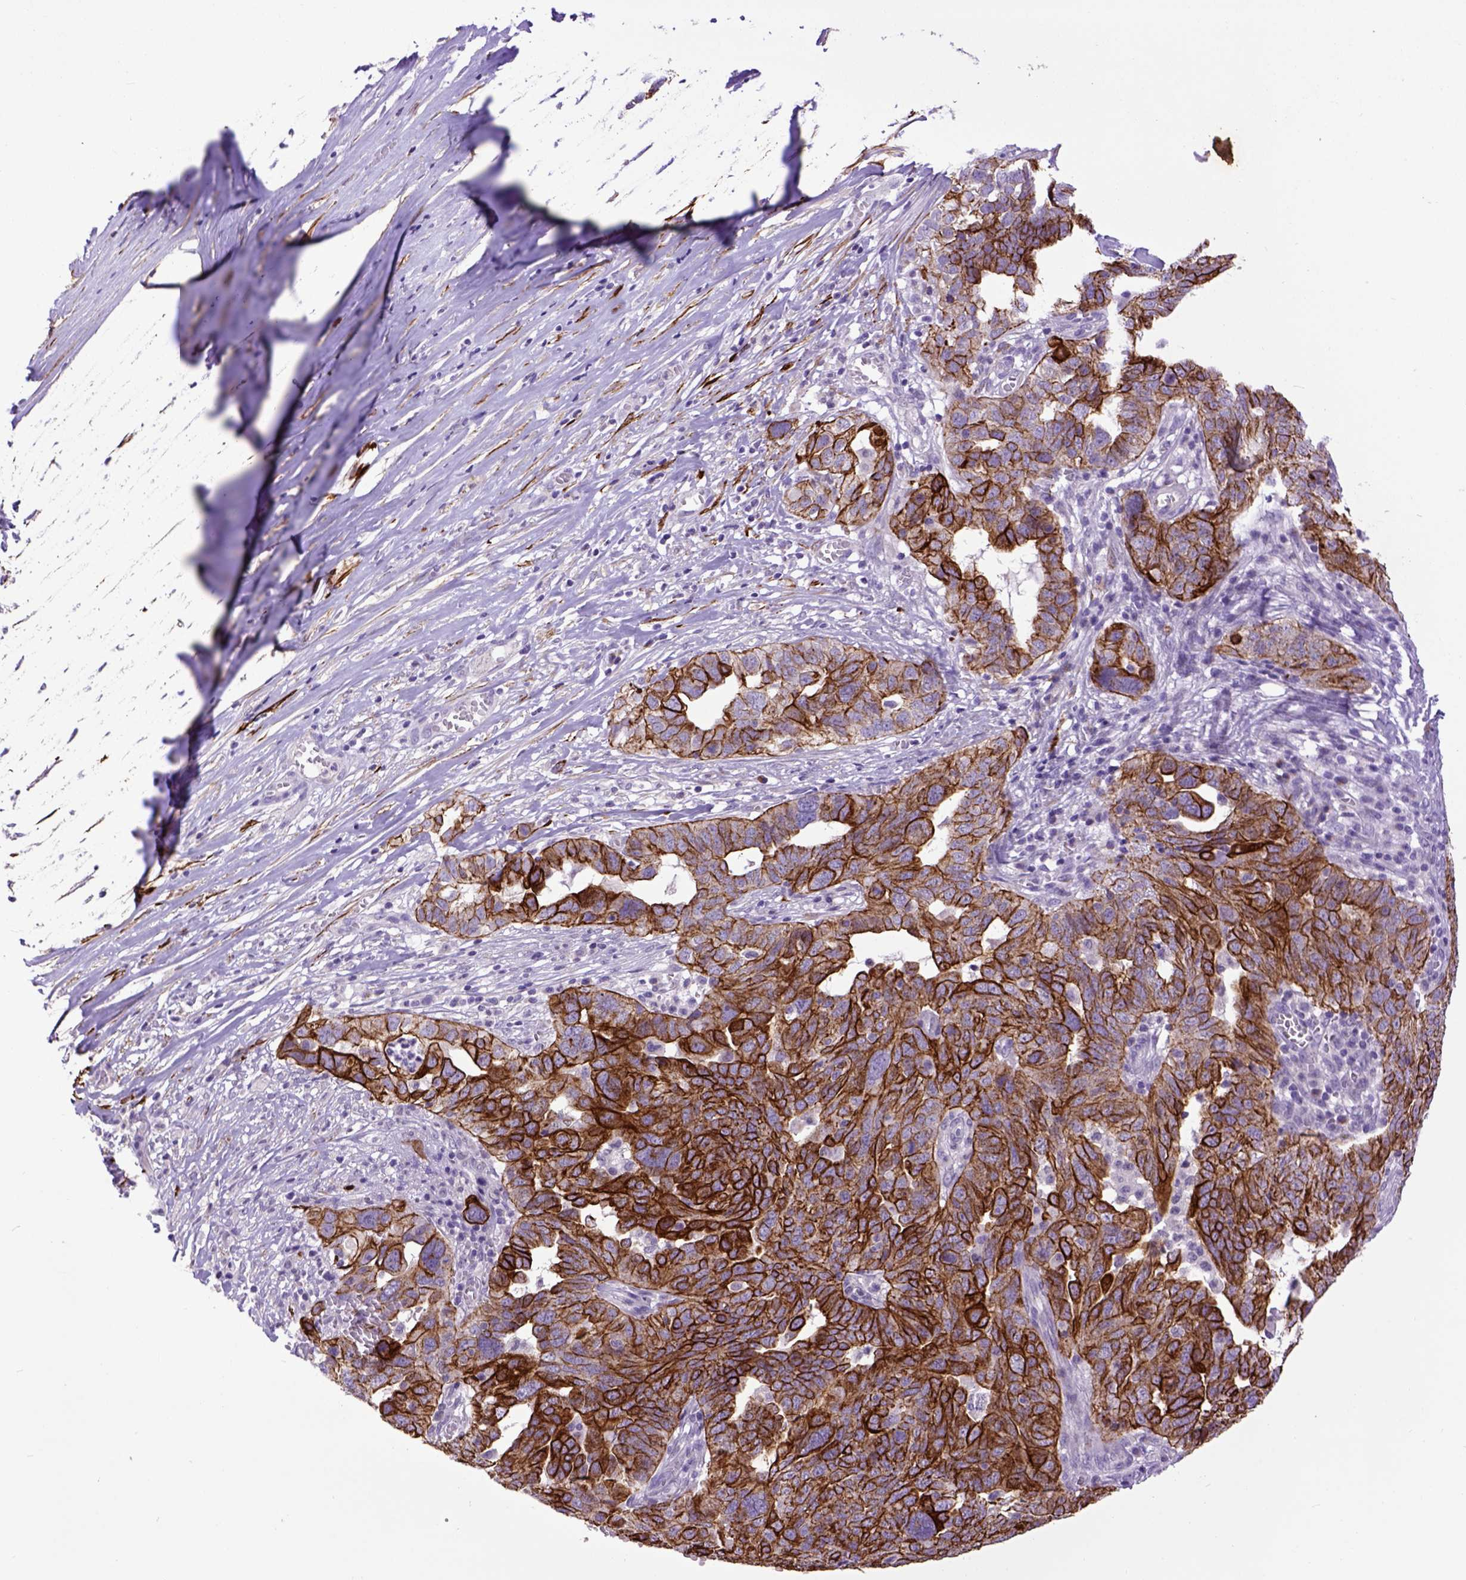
{"staining": {"intensity": "strong", "quantity": ">75%", "location": "cytoplasmic/membranous"}, "tissue": "ovarian cancer", "cell_type": "Tumor cells", "image_type": "cancer", "snomed": [{"axis": "morphology", "description": "Carcinoma, endometroid"}, {"axis": "topography", "description": "Soft tissue"}, {"axis": "topography", "description": "Ovary"}], "caption": "Protein positivity by immunohistochemistry shows strong cytoplasmic/membranous expression in about >75% of tumor cells in ovarian cancer. The staining was performed using DAB, with brown indicating positive protein expression. Nuclei are stained blue with hematoxylin.", "gene": "RAB25", "patient": {"sex": "female", "age": 52}}